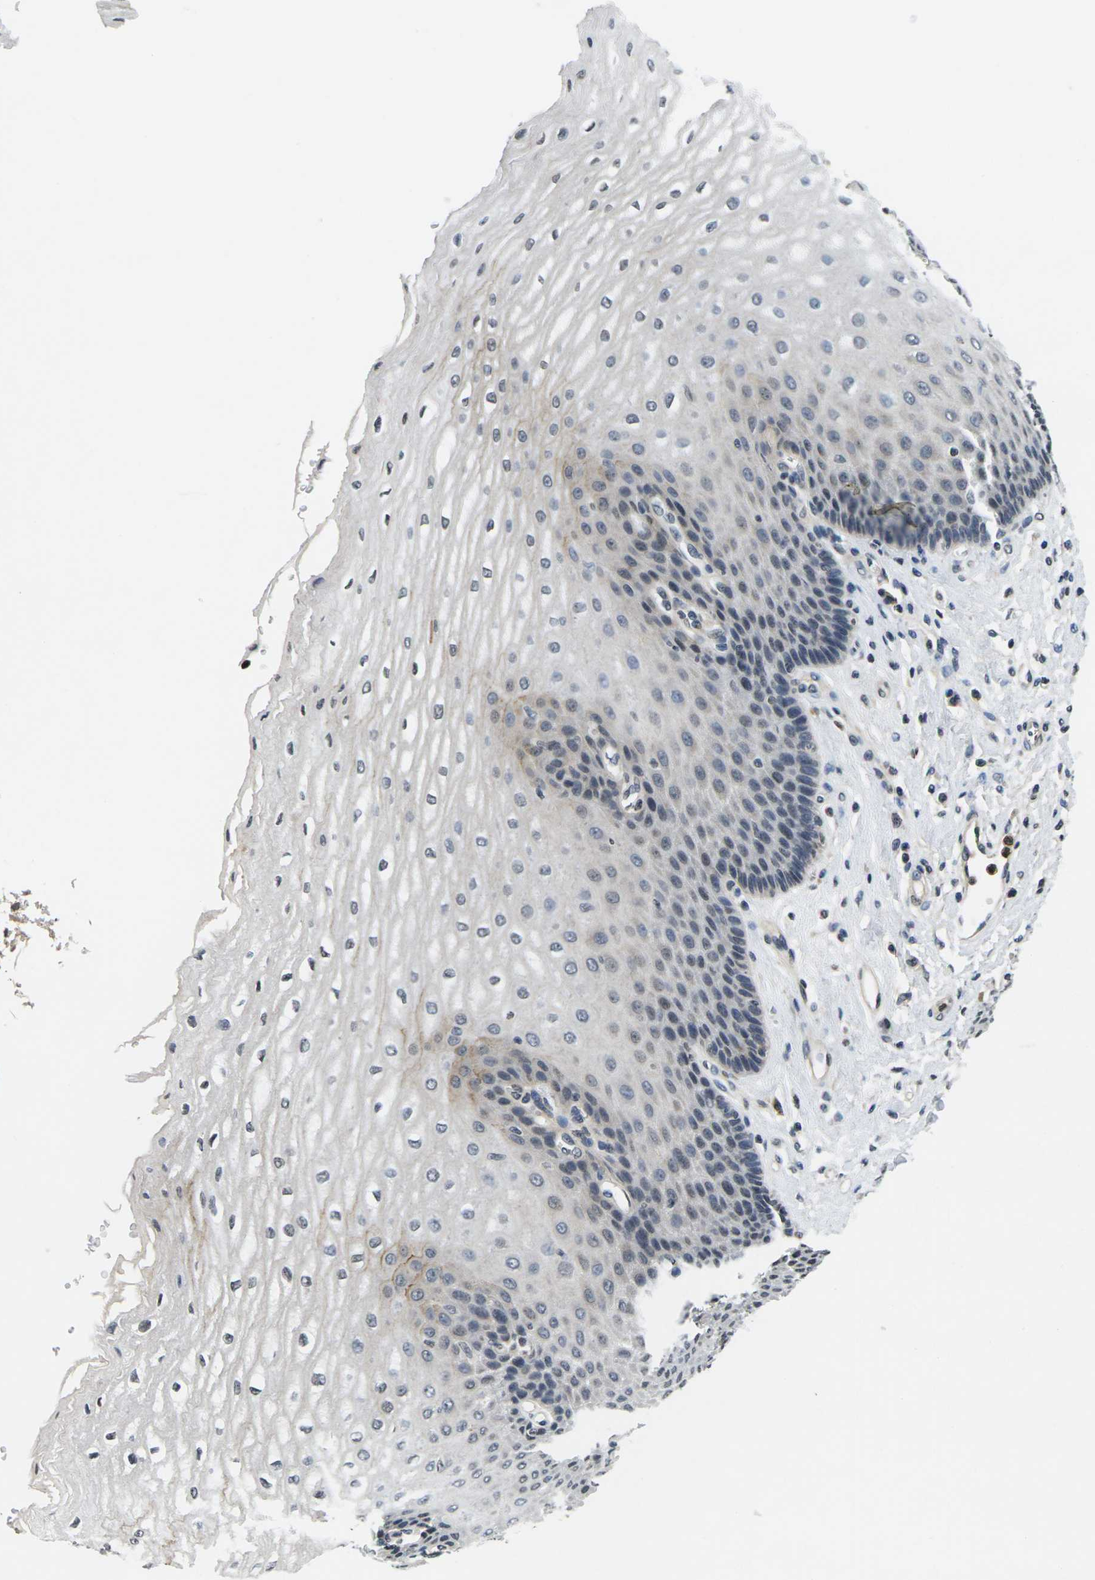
{"staining": {"intensity": "weak", "quantity": "<25%", "location": "cytoplasmic/membranous"}, "tissue": "esophagus", "cell_type": "Squamous epithelial cells", "image_type": "normal", "snomed": [{"axis": "morphology", "description": "Normal tissue, NOS"}, {"axis": "topography", "description": "Esophagus"}], "caption": "This image is of benign esophagus stained with immunohistochemistry to label a protein in brown with the nuclei are counter-stained blue. There is no positivity in squamous epithelial cells. (DAB IHC with hematoxylin counter stain).", "gene": "C1QC", "patient": {"sex": "male", "age": 54}}